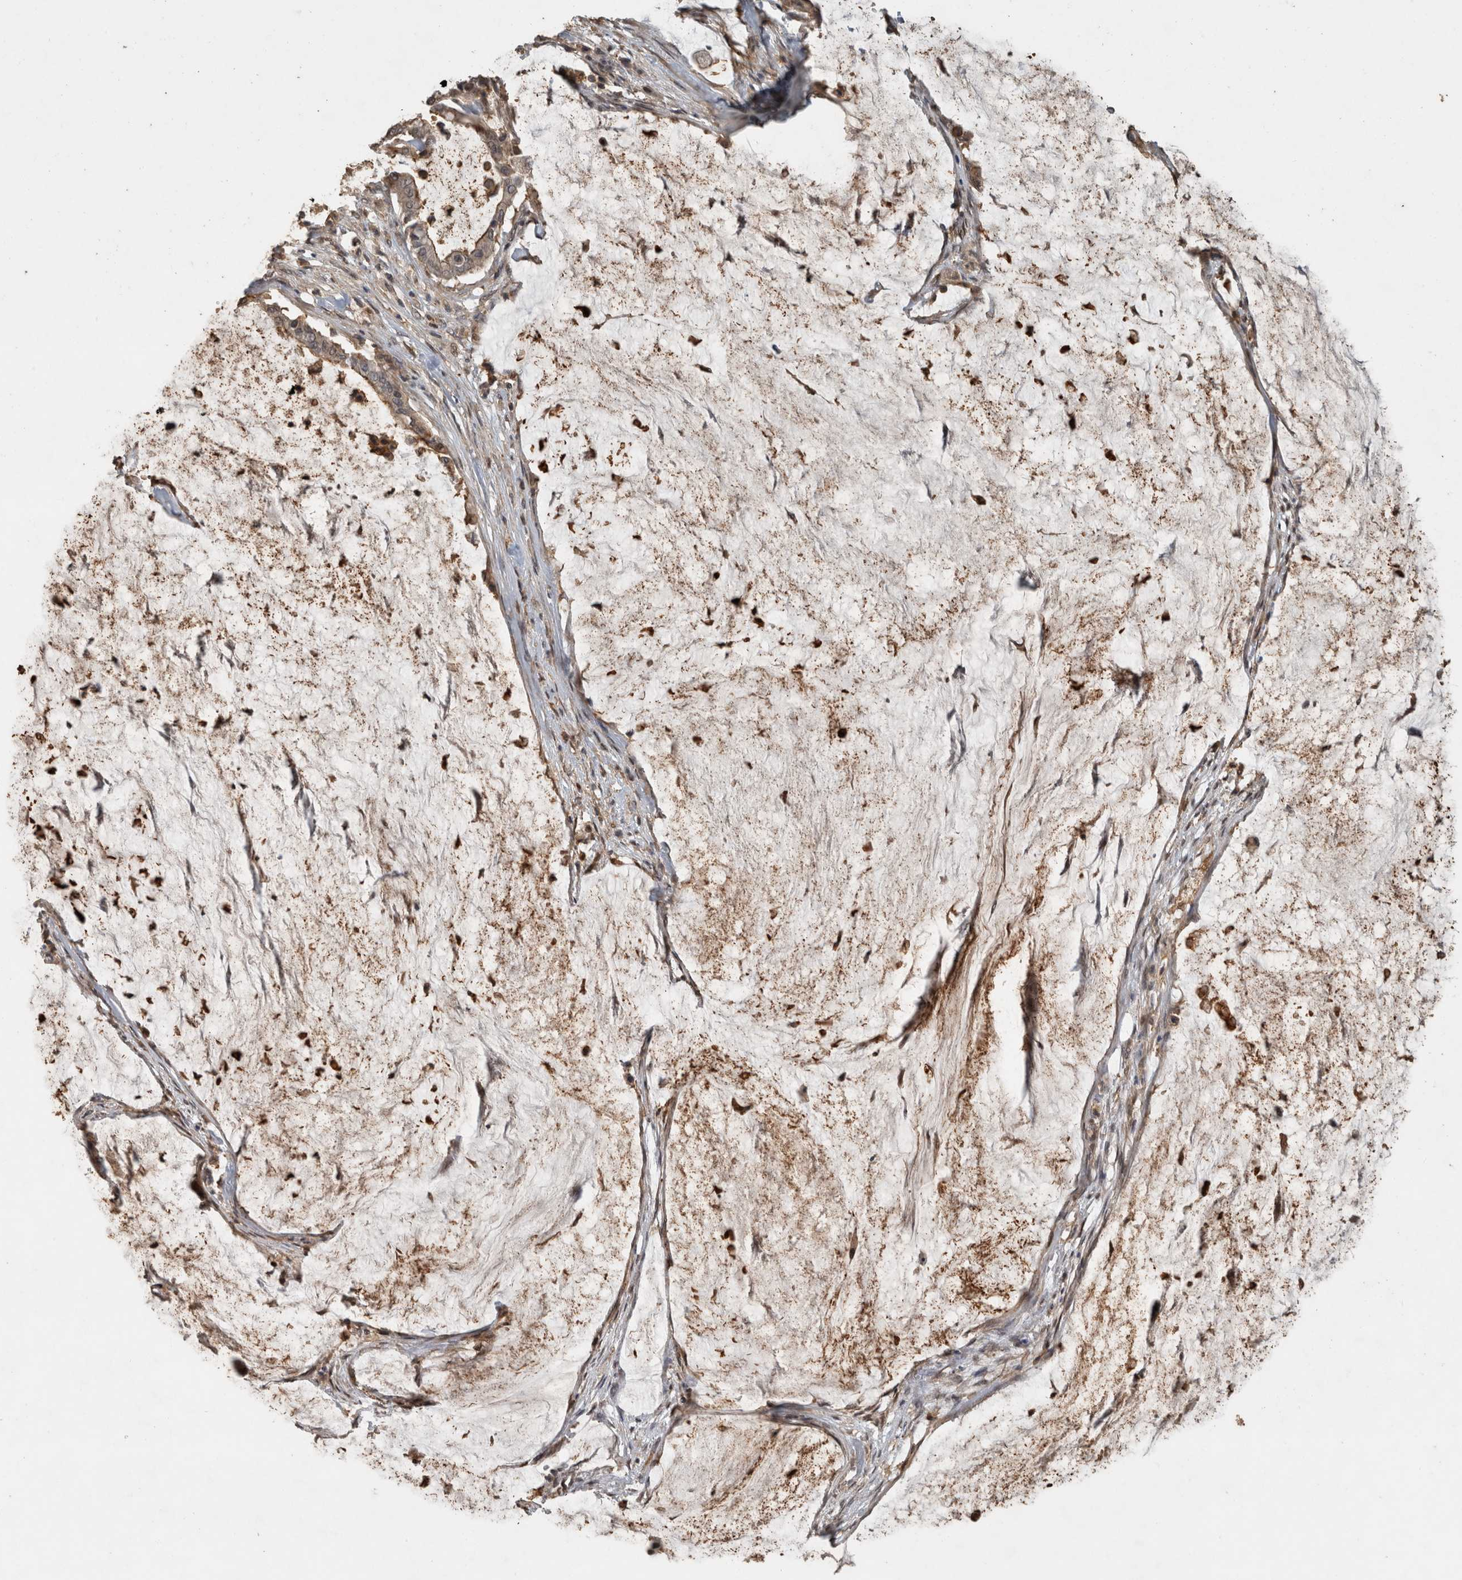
{"staining": {"intensity": "weak", "quantity": "25%-75%", "location": "cytoplasmic/membranous"}, "tissue": "pancreatic cancer", "cell_type": "Tumor cells", "image_type": "cancer", "snomed": [{"axis": "morphology", "description": "Adenocarcinoma, NOS"}, {"axis": "topography", "description": "Pancreas"}], "caption": "Immunohistochemical staining of human pancreatic cancer (adenocarcinoma) displays weak cytoplasmic/membranous protein staining in about 25%-75% of tumor cells.", "gene": "RHPN1", "patient": {"sex": "male", "age": 41}}